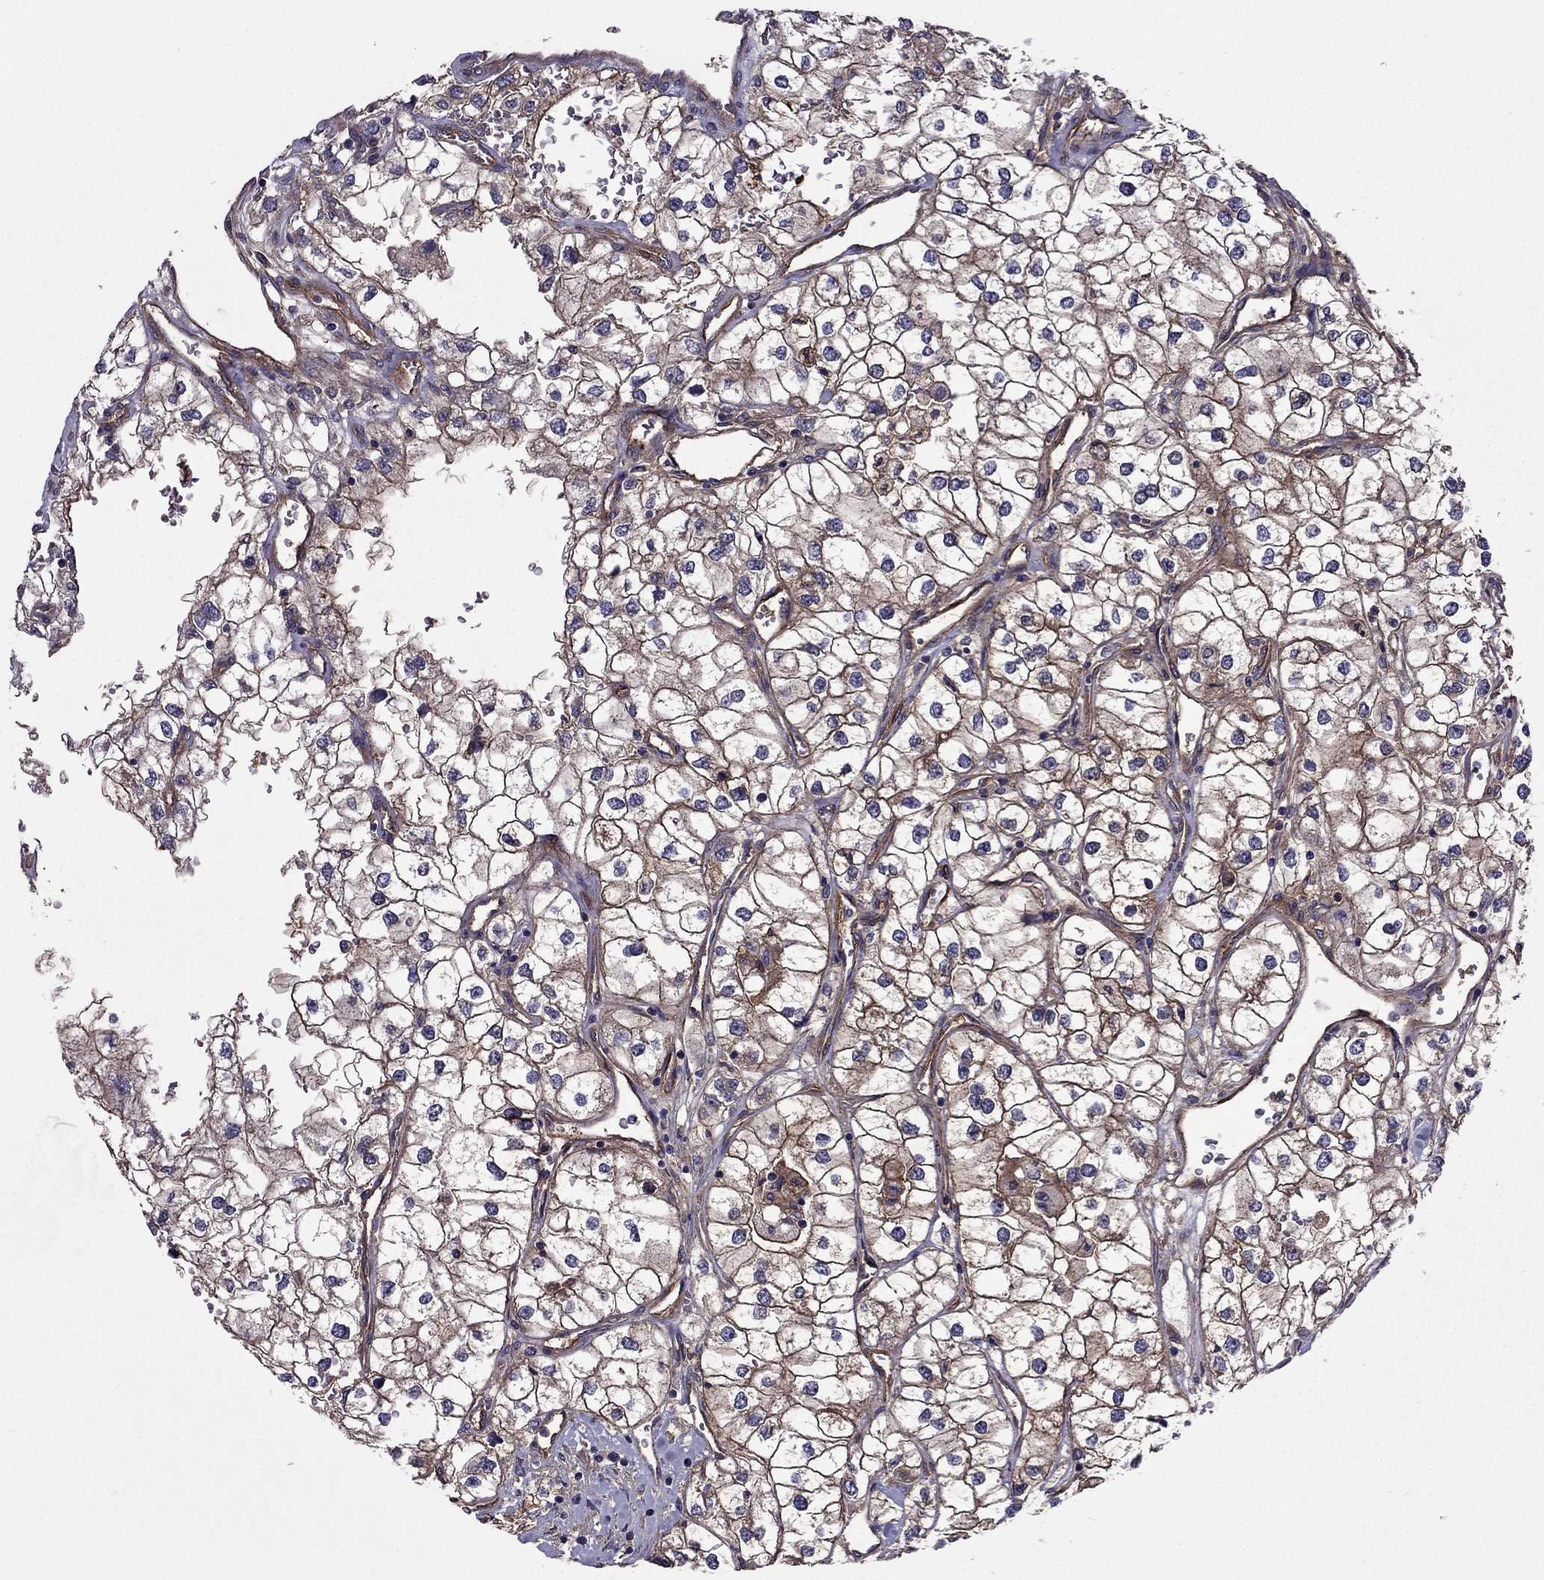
{"staining": {"intensity": "strong", "quantity": "25%-75%", "location": "cytoplasmic/membranous"}, "tissue": "renal cancer", "cell_type": "Tumor cells", "image_type": "cancer", "snomed": [{"axis": "morphology", "description": "Adenocarcinoma, NOS"}, {"axis": "topography", "description": "Kidney"}], "caption": "Adenocarcinoma (renal) stained for a protein (brown) demonstrates strong cytoplasmic/membranous positive staining in approximately 25%-75% of tumor cells.", "gene": "ITGB1", "patient": {"sex": "male", "age": 59}}